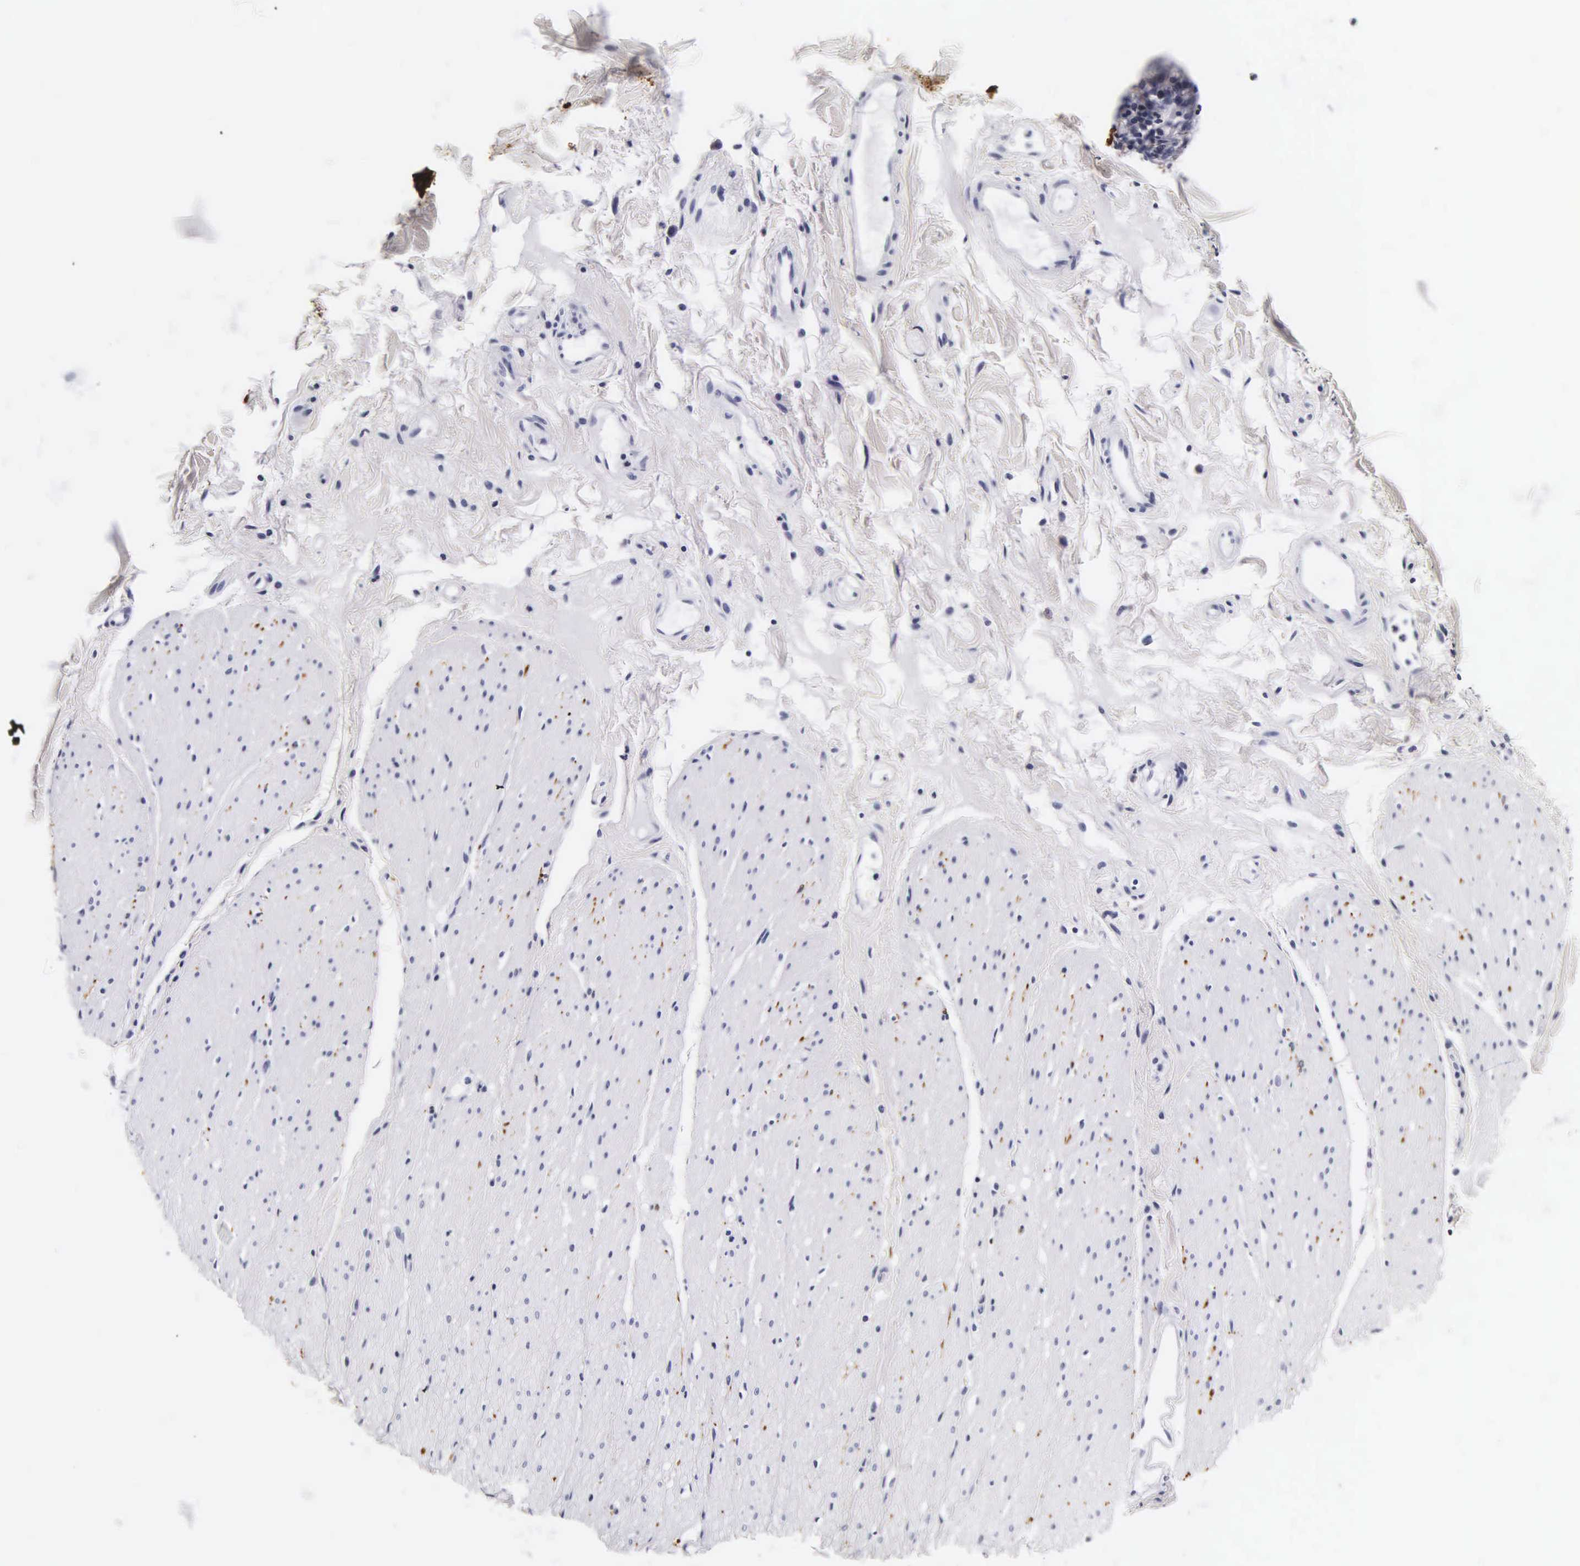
{"staining": {"intensity": "negative", "quantity": "none", "location": "none"}, "tissue": "adipose tissue", "cell_type": "Adipocytes", "image_type": "normal", "snomed": [{"axis": "morphology", "description": "Normal tissue, NOS"}, {"axis": "topography", "description": "Duodenum"}], "caption": "High magnification brightfield microscopy of unremarkable adipose tissue stained with DAB (brown) and counterstained with hematoxylin (blue): adipocytes show no significant staining.", "gene": "KRT18", "patient": {"sex": "male", "age": 63}}